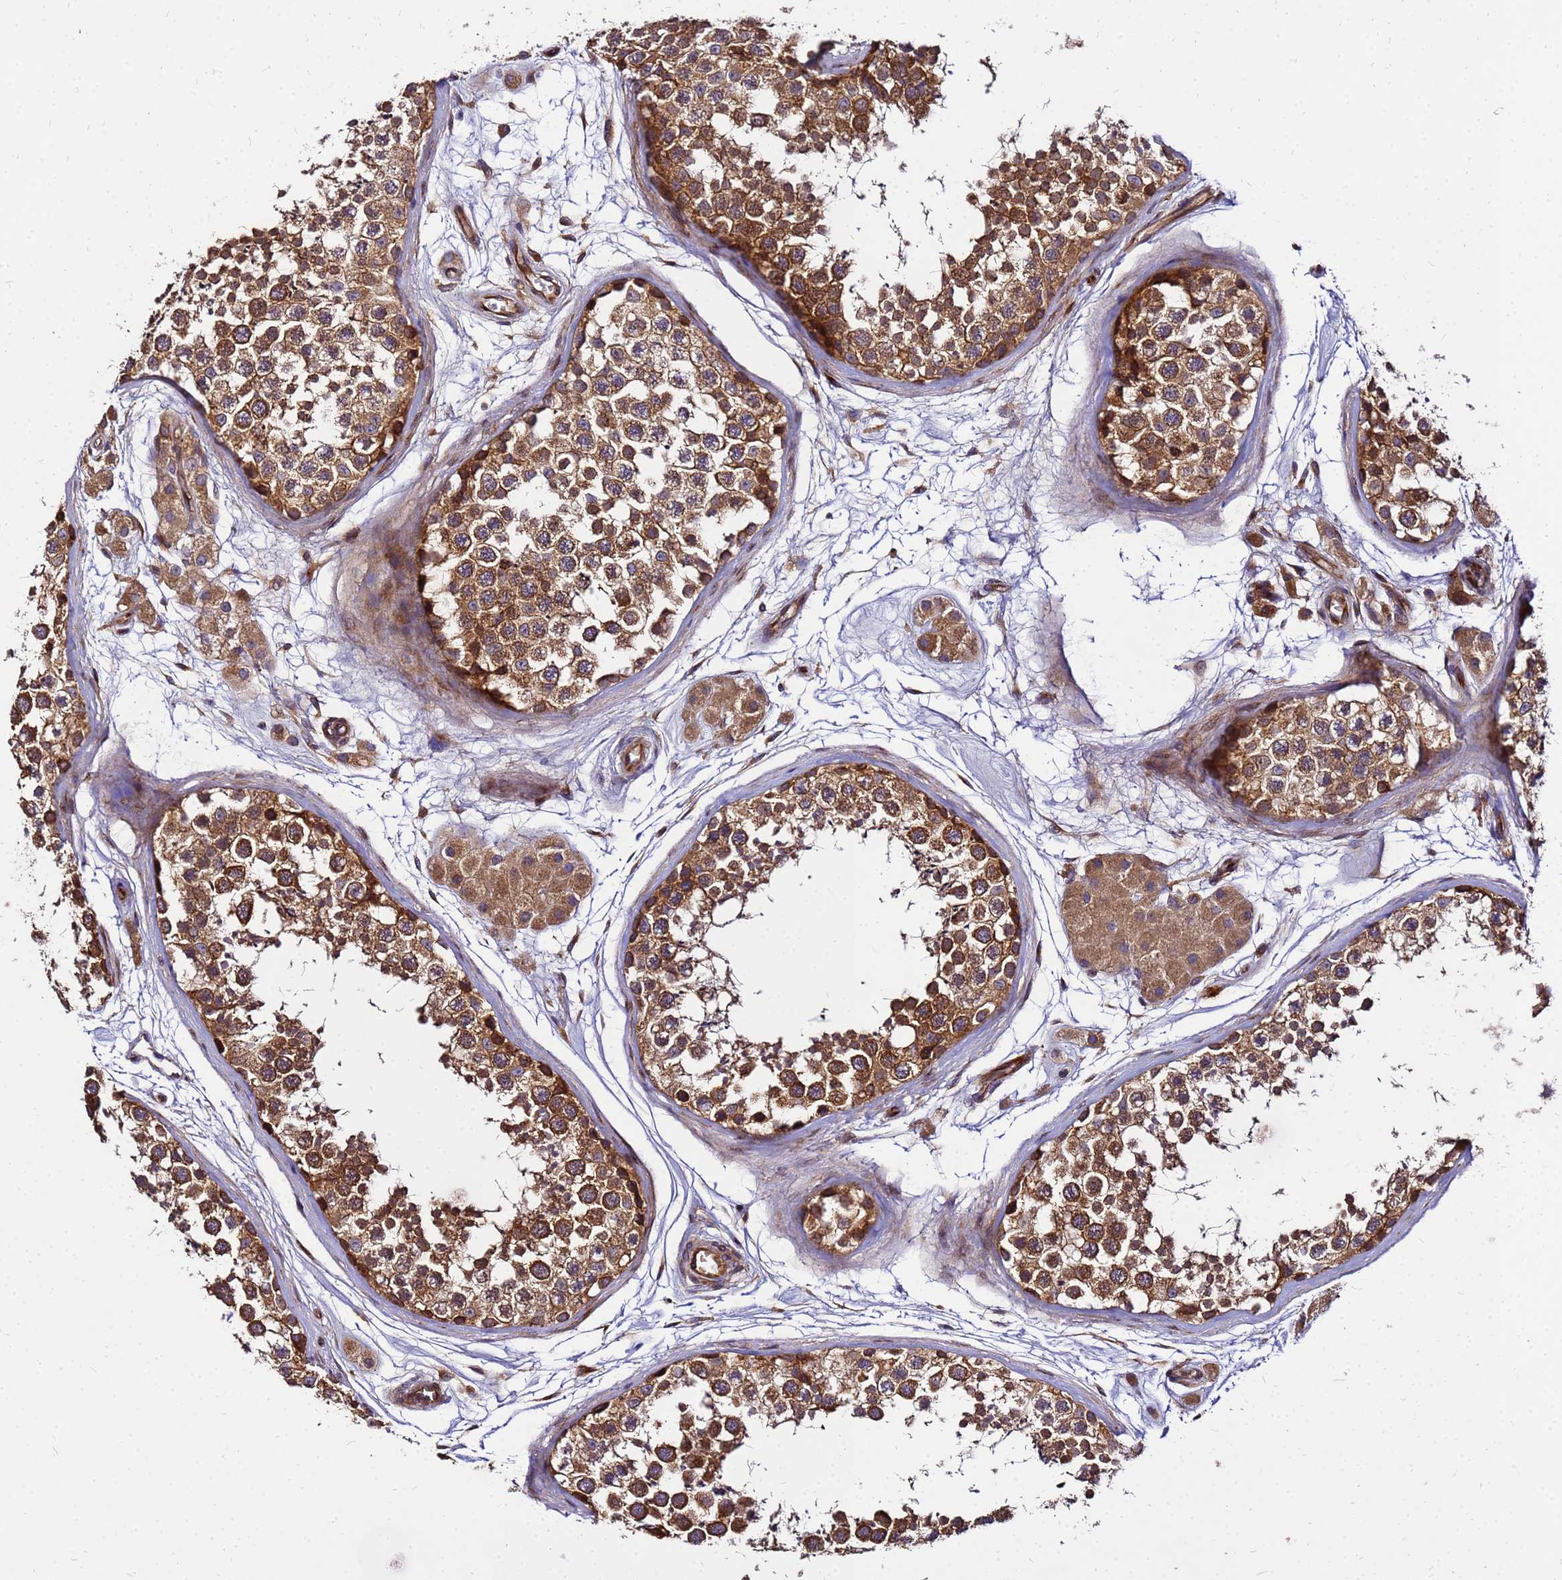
{"staining": {"intensity": "strong", "quantity": ">75%", "location": "cytoplasmic/membranous"}, "tissue": "testis", "cell_type": "Cells in seminiferous ducts", "image_type": "normal", "snomed": [{"axis": "morphology", "description": "Normal tissue, NOS"}, {"axis": "topography", "description": "Testis"}], "caption": "This photomicrograph demonstrates IHC staining of normal human testis, with high strong cytoplasmic/membranous staining in approximately >75% of cells in seminiferous ducts.", "gene": "WWC2", "patient": {"sex": "male", "age": 56}}